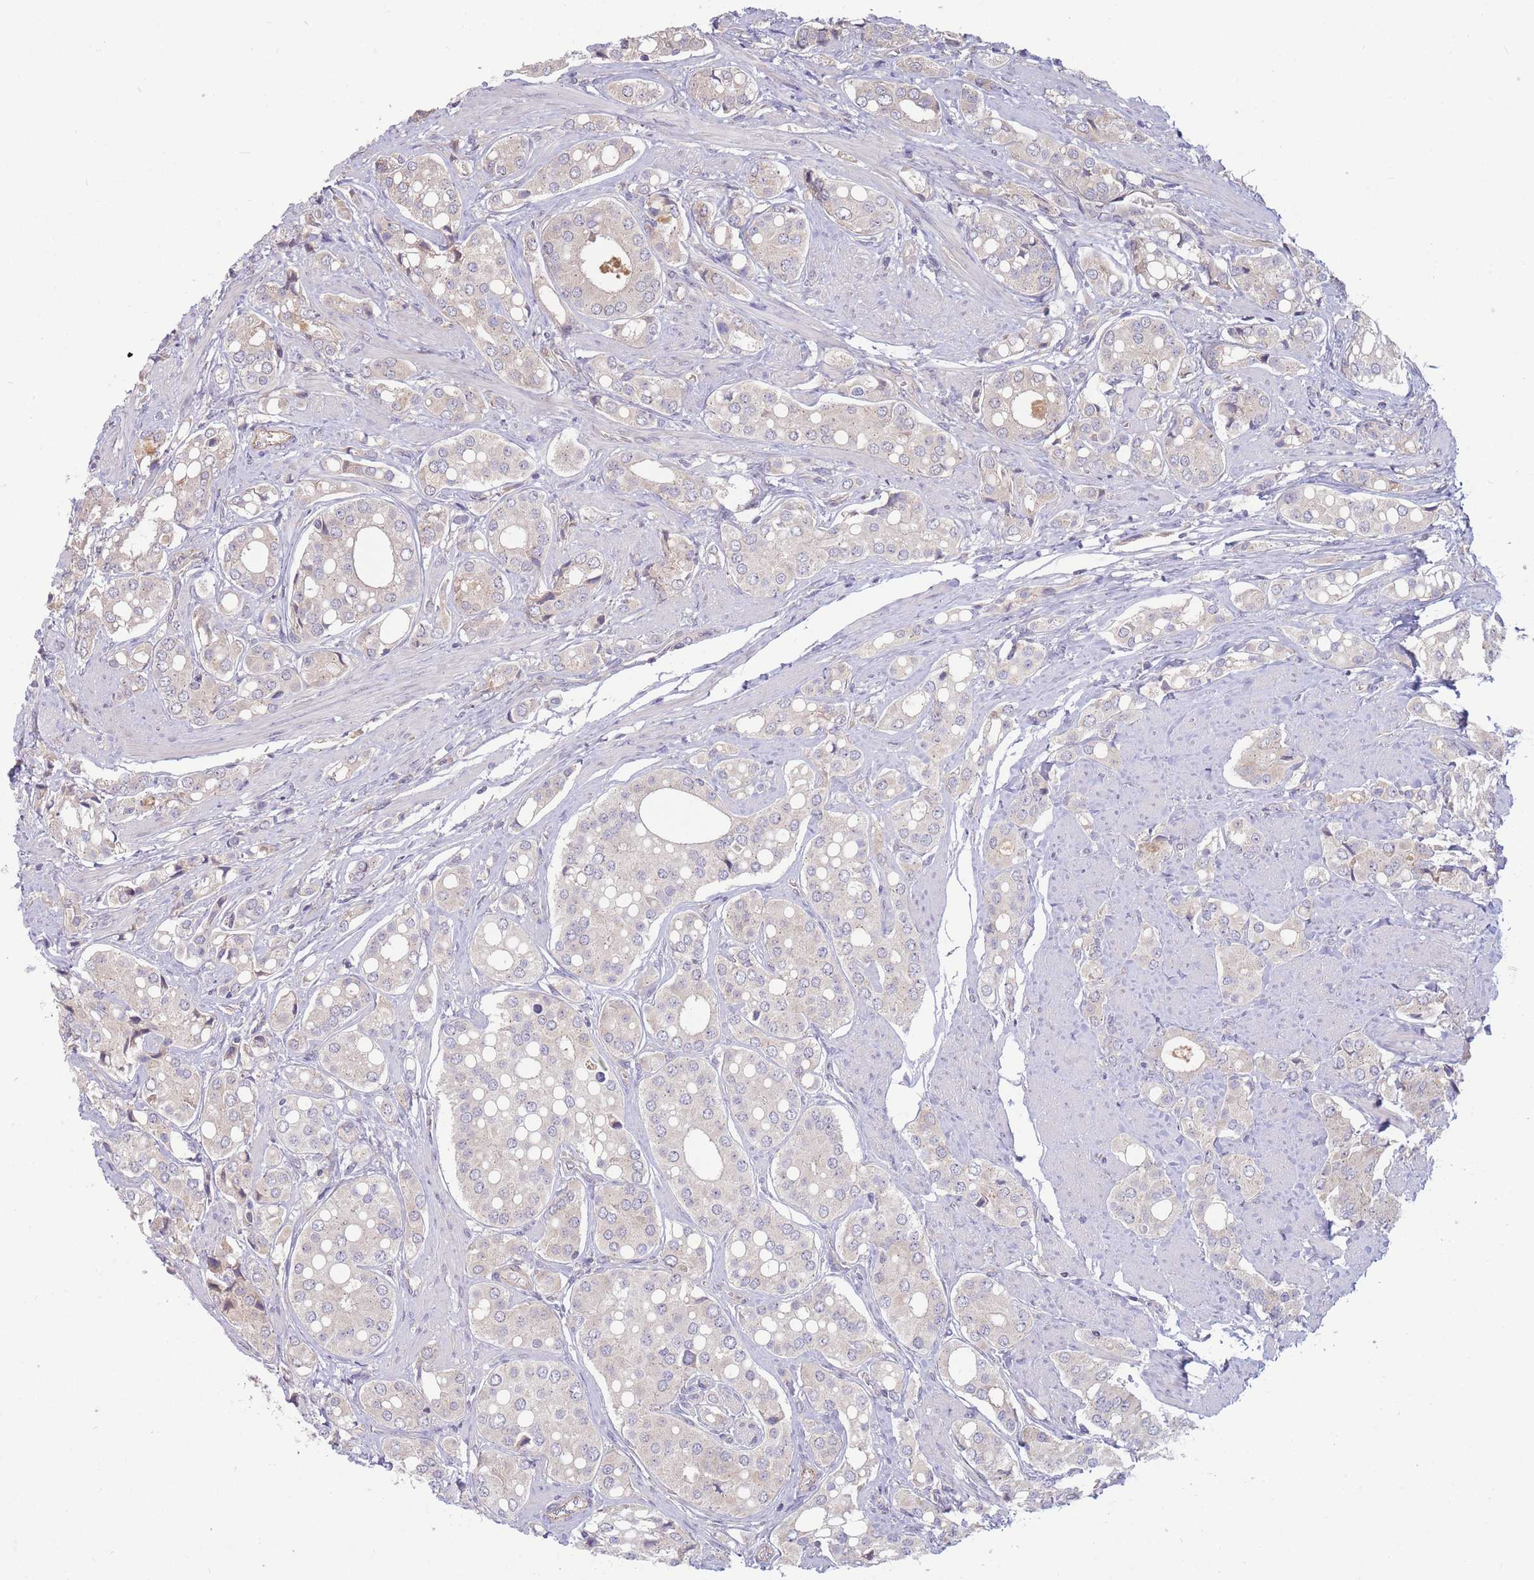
{"staining": {"intensity": "negative", "quantity": "none", "location": "none"}, "tissue": "prostate cancer", "cell_type": "Tumor cells", "image_type": "cancer", "snomed": [{"axis": "morphology", "description": "Adenocarcinoma, High grade"}, {"axis": "topography", "description": "Prostate"}], "caption": "Immunohistochemistry (IHC) of prostate cancer reveals no staining in tumor cells.", "gene": "NDUFAF5", "patient": {"sex": "male", "age": 71}}